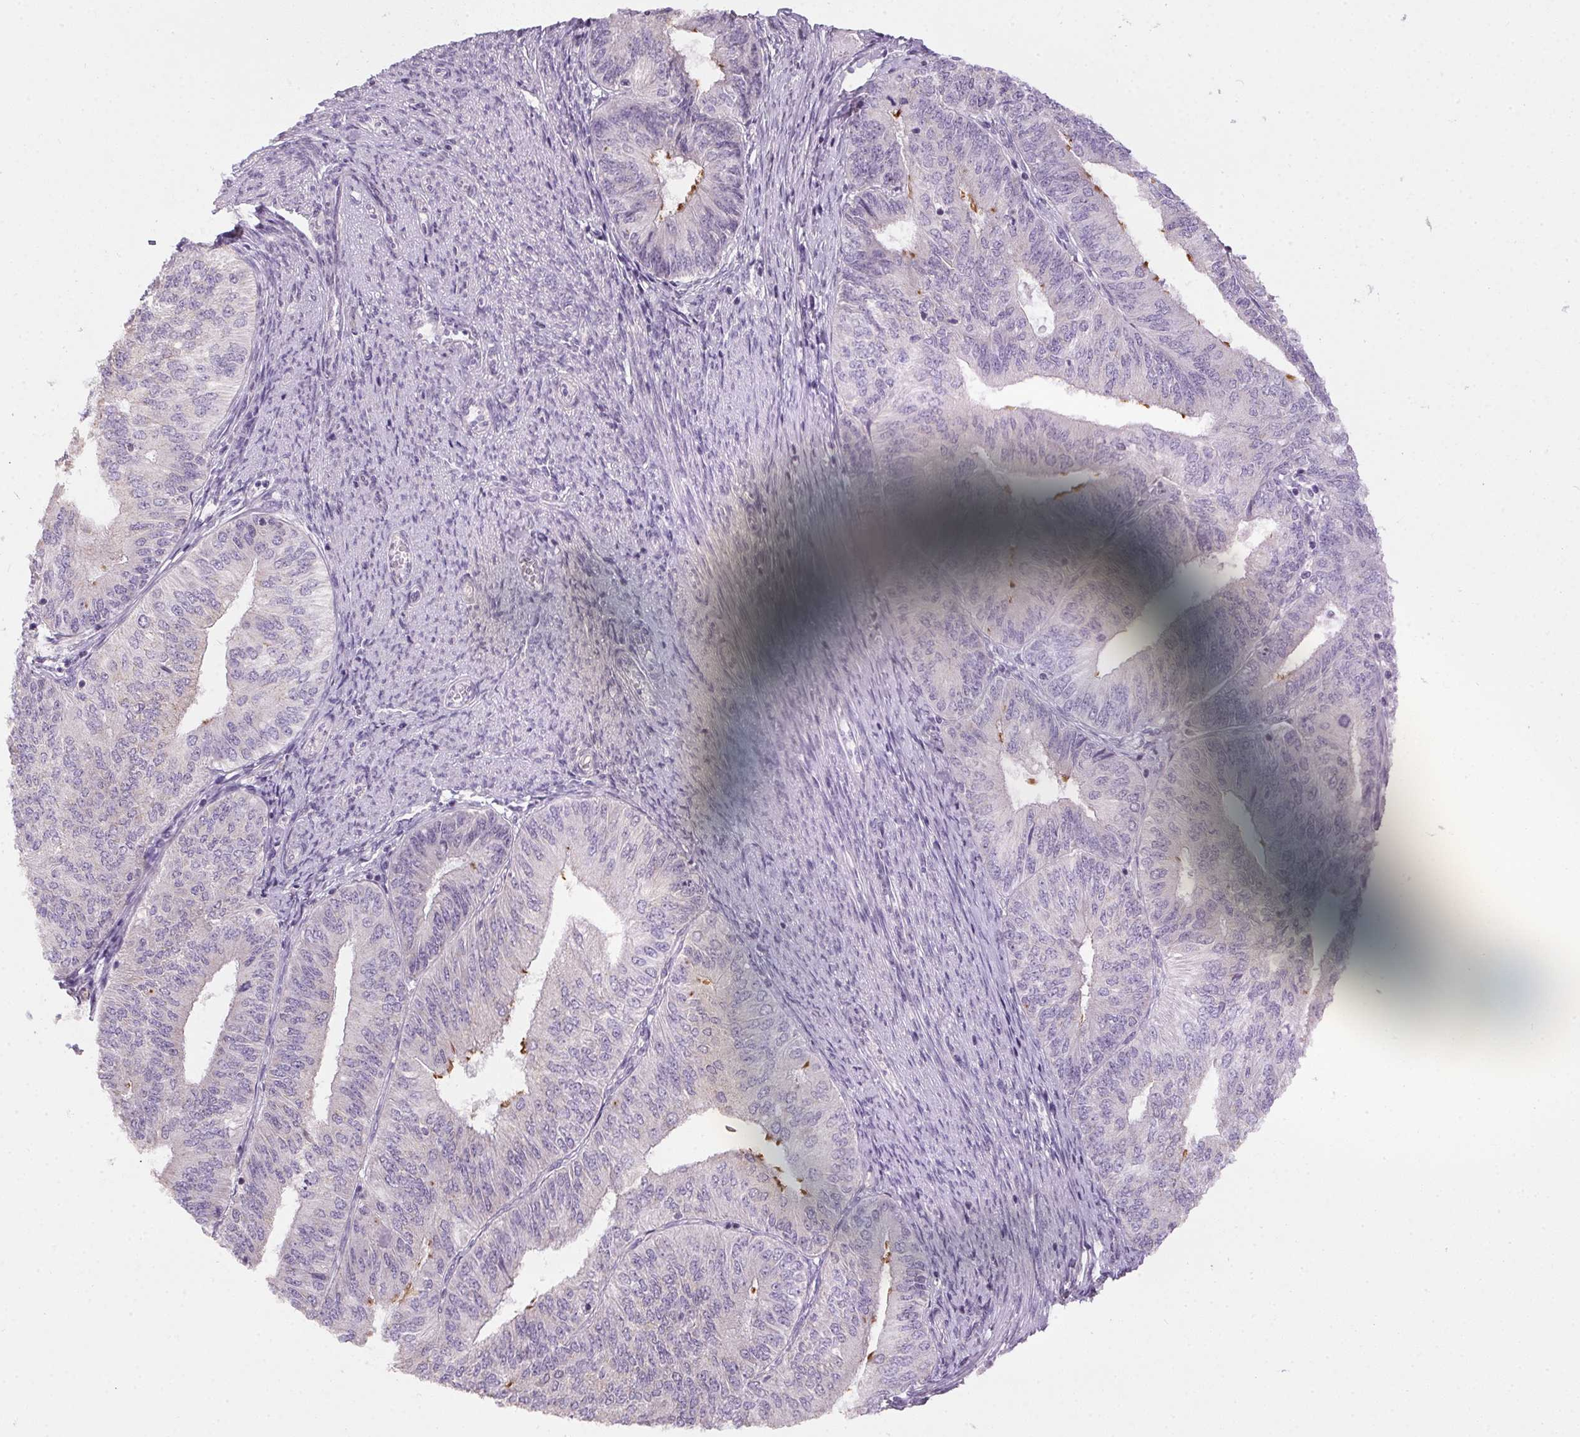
{"staining": {"intensity": "negative", "quantity": "none", "location": "none"}, "tissue": "endometrial cancer", "cell_type": "Tumor cells", "image_type": "cancer", "snomed": [{"axis": "morphology", "description": "Adenocarcinoma, NOS"}, {"axis": "topography", "description": "Endometrium"}], "caption": "Protein analysis of endometrial cancer (adenocarcinoma) shows no significant positivity in tumor cells.", "gene": "SPACA9", "patient": {"sex": "female", "age": 58}}